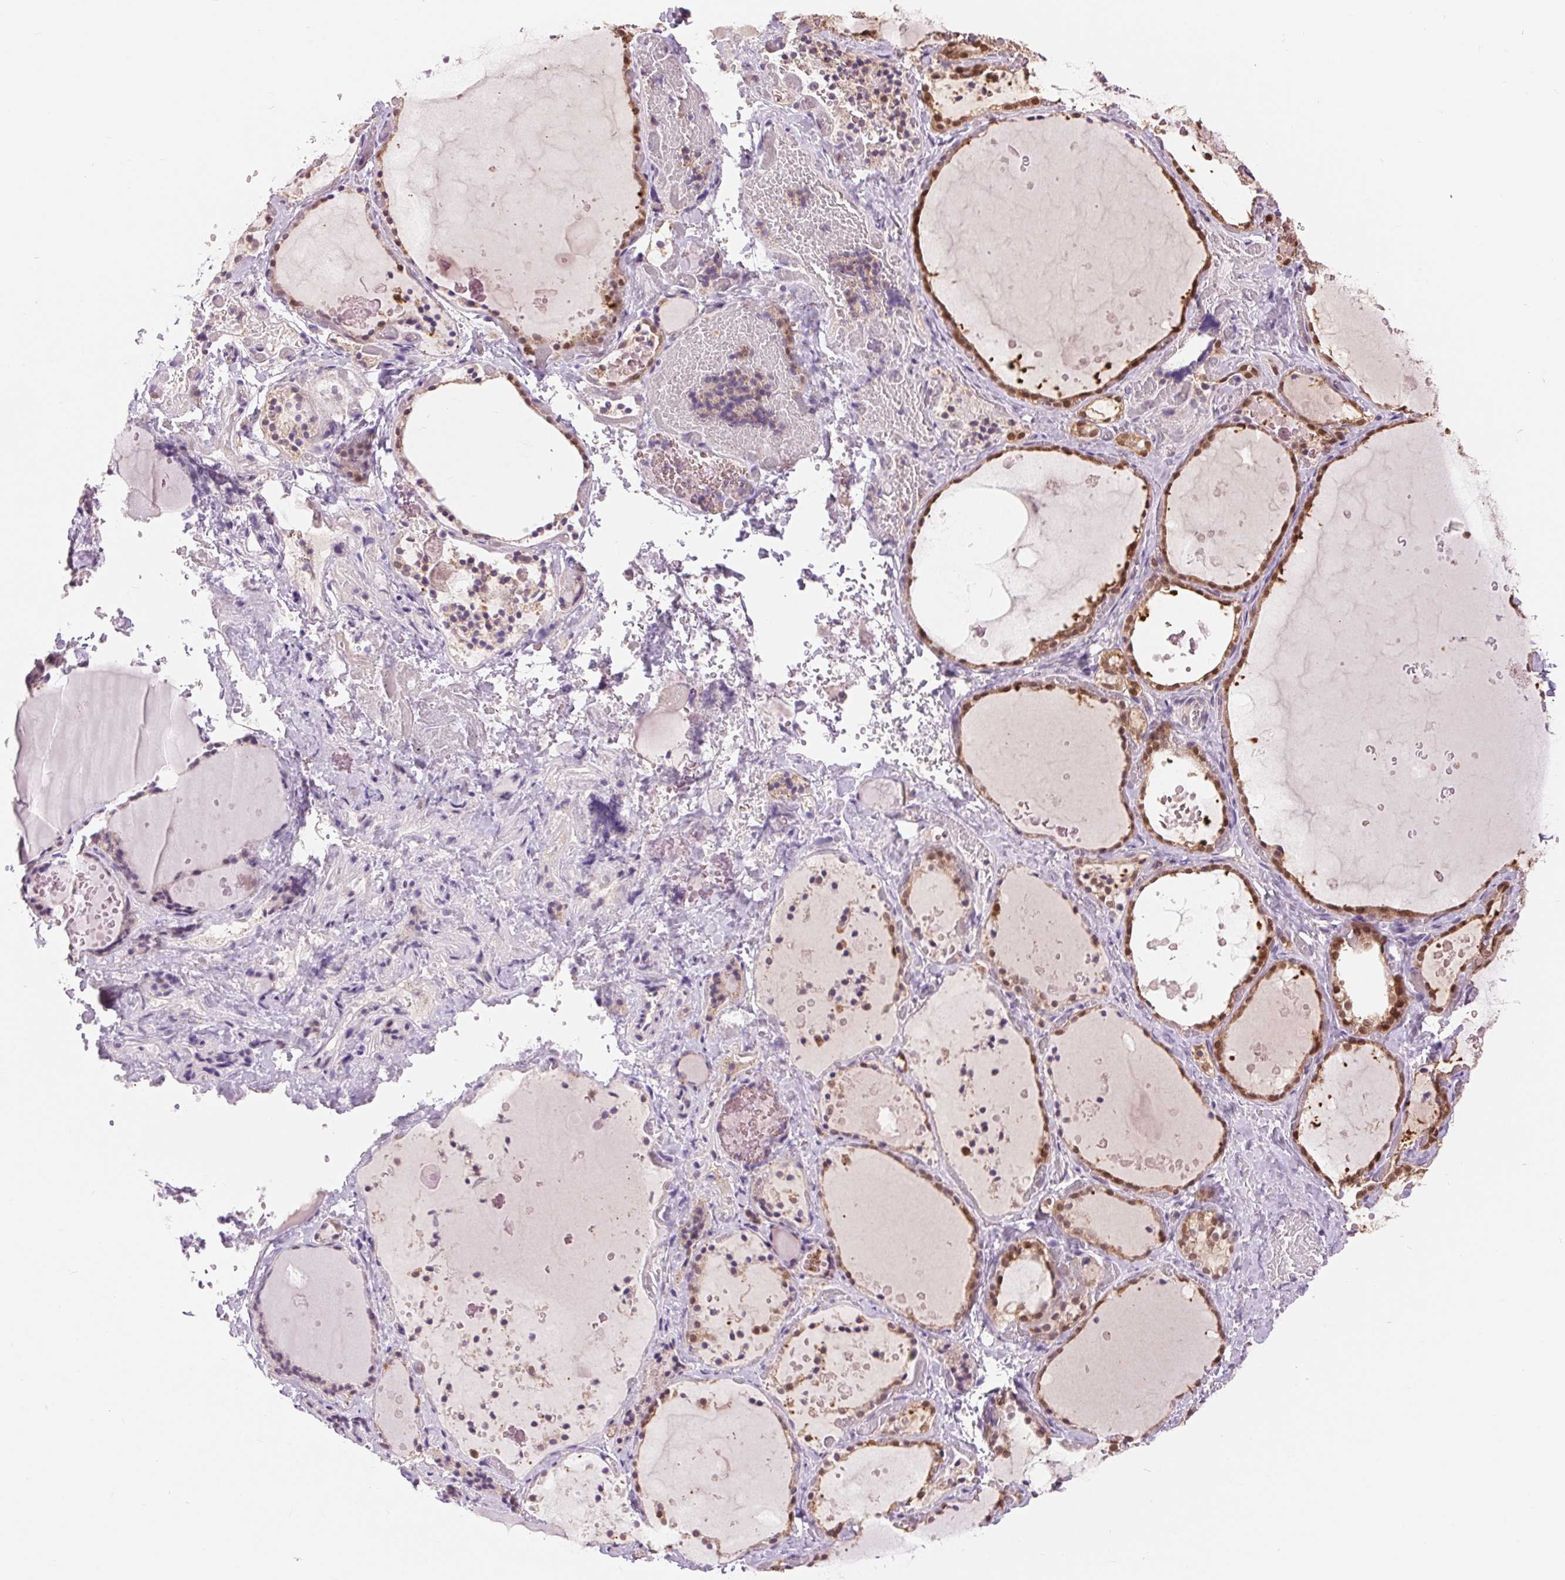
{"staining": {"intensity": "moderate", "quantity": ">75%", "location": "cytoplasmic/membranous,nuclear"}, "tissue": "thyroid gland", "cell_type": "Glandular cells", "image_type": "normal", "snomed": [{"axis": "morphology", "description": "Normal tissue, NOS"}, {"axis": "topography", "description": "Thyroid gland"}], "caption": "Immunohistochemistry of benign human thyroid gland displays medium levels of moderate cytoplasmic/membranous,nuclear expression in about >75% of glandular cells. Ihc stains the protein in brown and the nuclei are stained blue.", "gene": "TMEM273", "patient": {"sex": "female", "age": 56}}